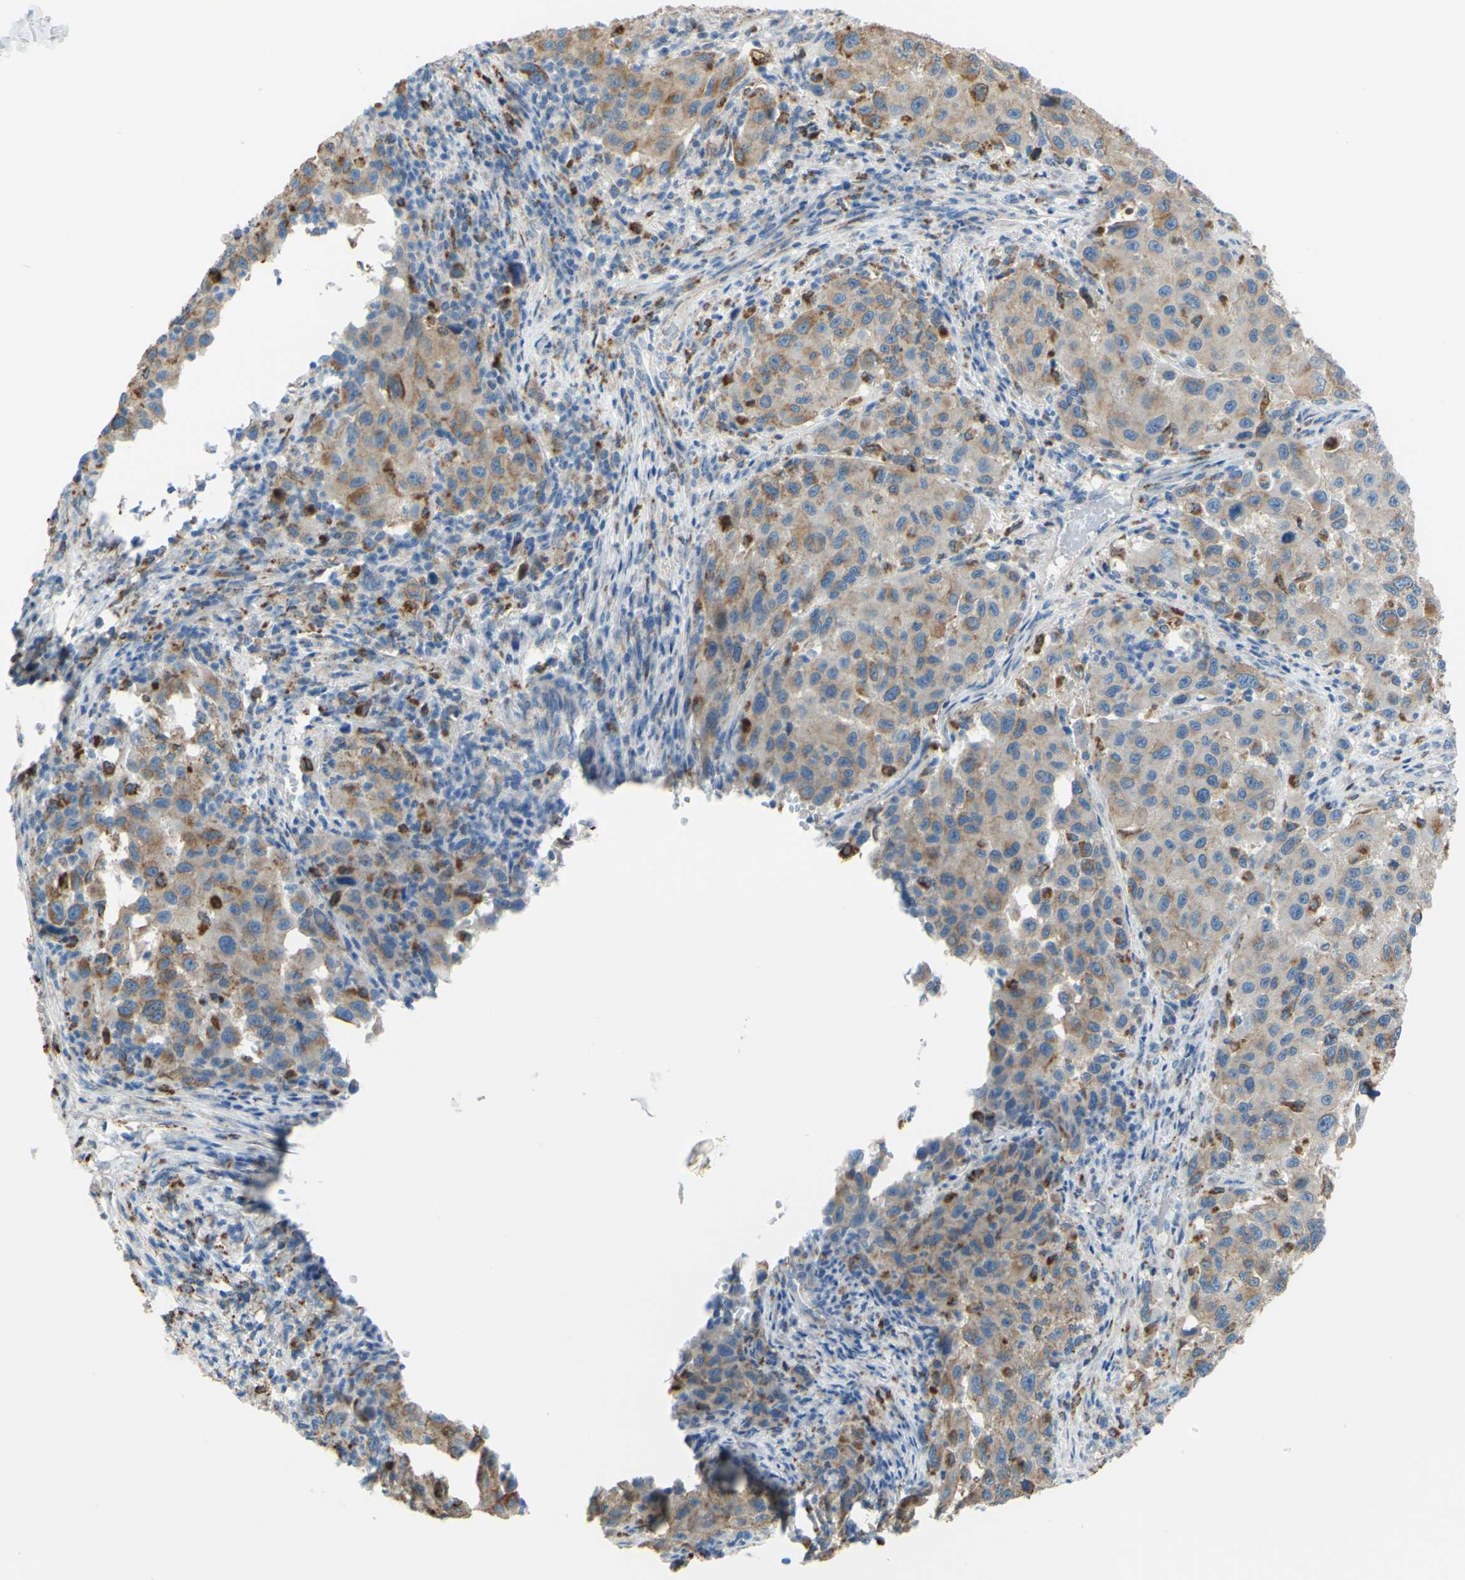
{"staining": {"intensity": "moderate", "quantity": ">75%", "location": "cytoplasmic/membranous"}, "tissue": "melanoma", "cell_type": "Tumor cells", "image_type": "cancer", "snomed": [{"axis": "morphology", "description": "Malignant melanoma, Metastatic site"}, {"axis": "topography", "description": "Lymph node"}], "caption": "This micrograph demonstrates melanoma stained with IHC to label a protein in brown. The cytoplasmic/membranous of tumor cells show moderate positivity for the protein. Nuclei are counter-stained blue.", "gene": "CTSD", "patient": {"sex": "male", "age": 61}}